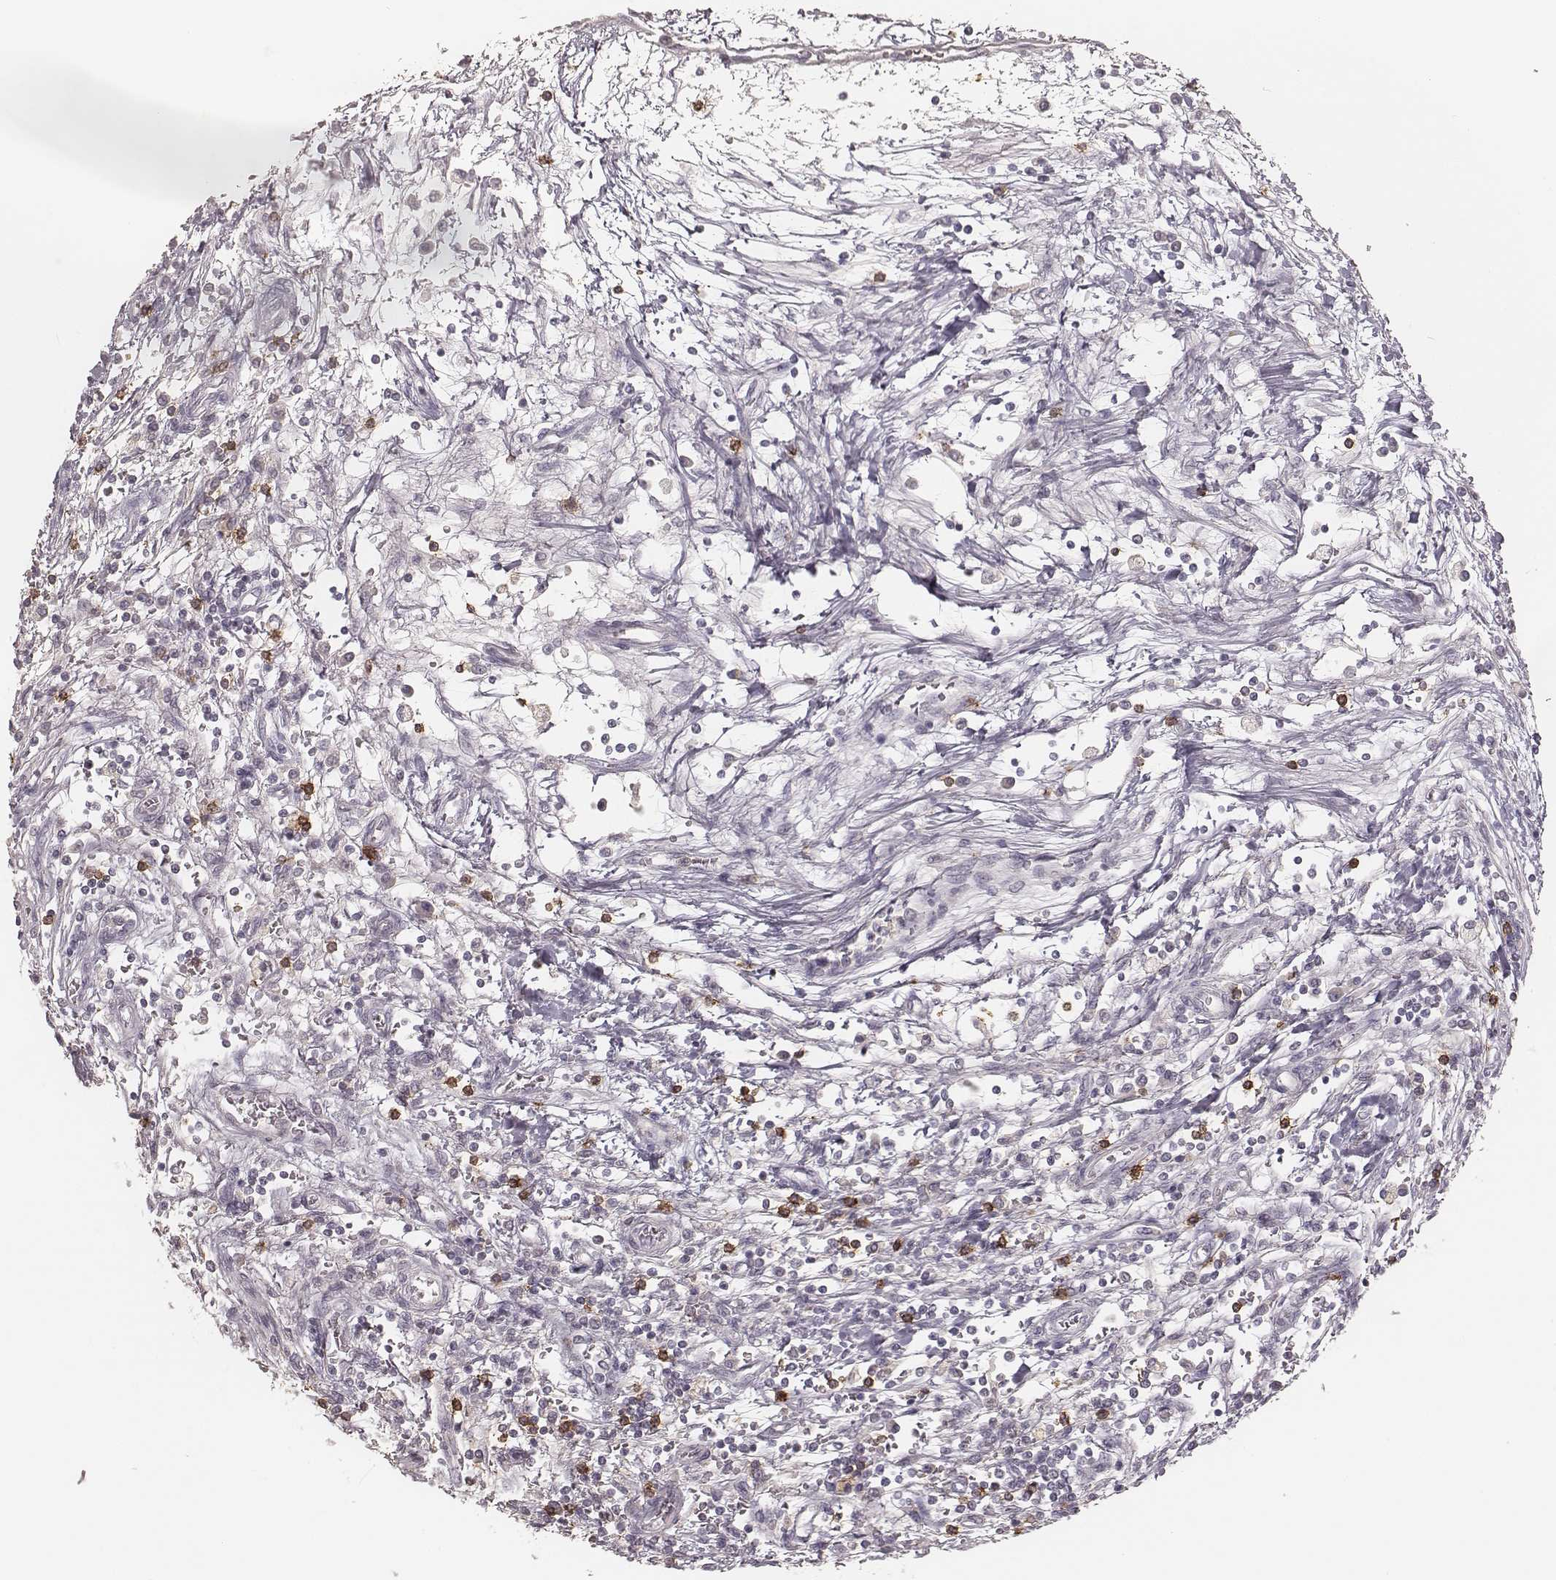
{"staining": {"intensity": "negative", "quantity": "none", "location": "none"}, "tissue": "testis cancer", "cell_type": "Tumor cells", "image_type": "cancer", "snomed": [{"axis": "morphology", "description": "Seminoma, NOS"}, {"axis": "topography", "description": "Testis"}], "caption": "Immunohistochemistry of testis cancer demonstrates no positivity in tumor cells.", "gene": "CD8A", "patient": {"sex": "male", "age": 34}}